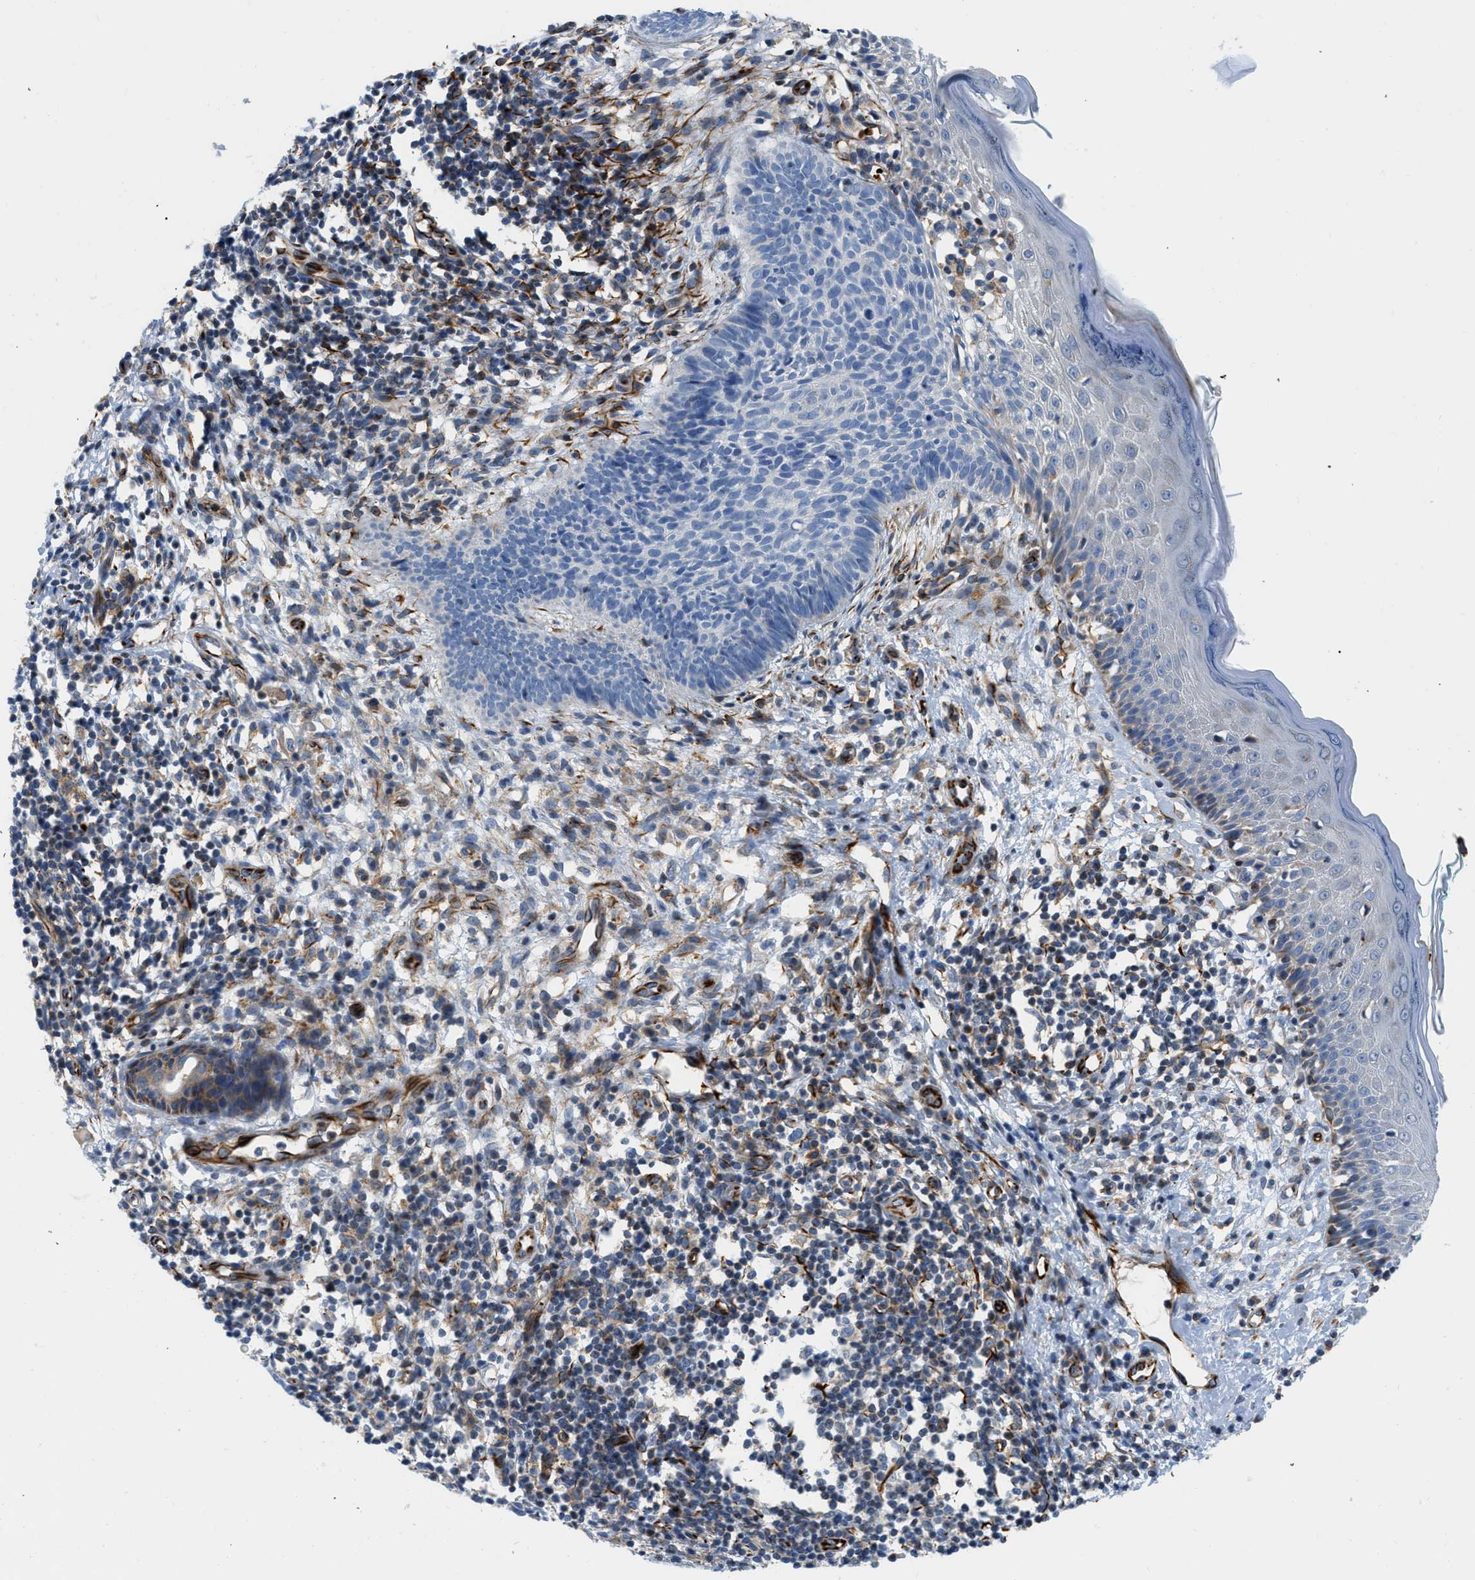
{"staining": {"intensity": "negative", "quantity": "none", "location": "none"}, "tissue": "skin cancer", "cell_type": "Tumor cells", "image_type": "cancer", "snomed": [{"axis": "morphology", "description": "Basal cell carcinoma"}, {"axis": "topography", "description": "Skin"}], "caption": "A high-resolution histopathology image shows IHC staining of skin basal cell carcinoma, which exhibits no significant staining in tumor cells. Brightfield microscopy of immunohistochemistry (IHC) stained with DAB (3,3'-diaminobenzidine) (brown) and hematoxylin (blue), captured at high magnification.", "gene": "ZNF831", "patient": {"sex": "male", "age": 60}}